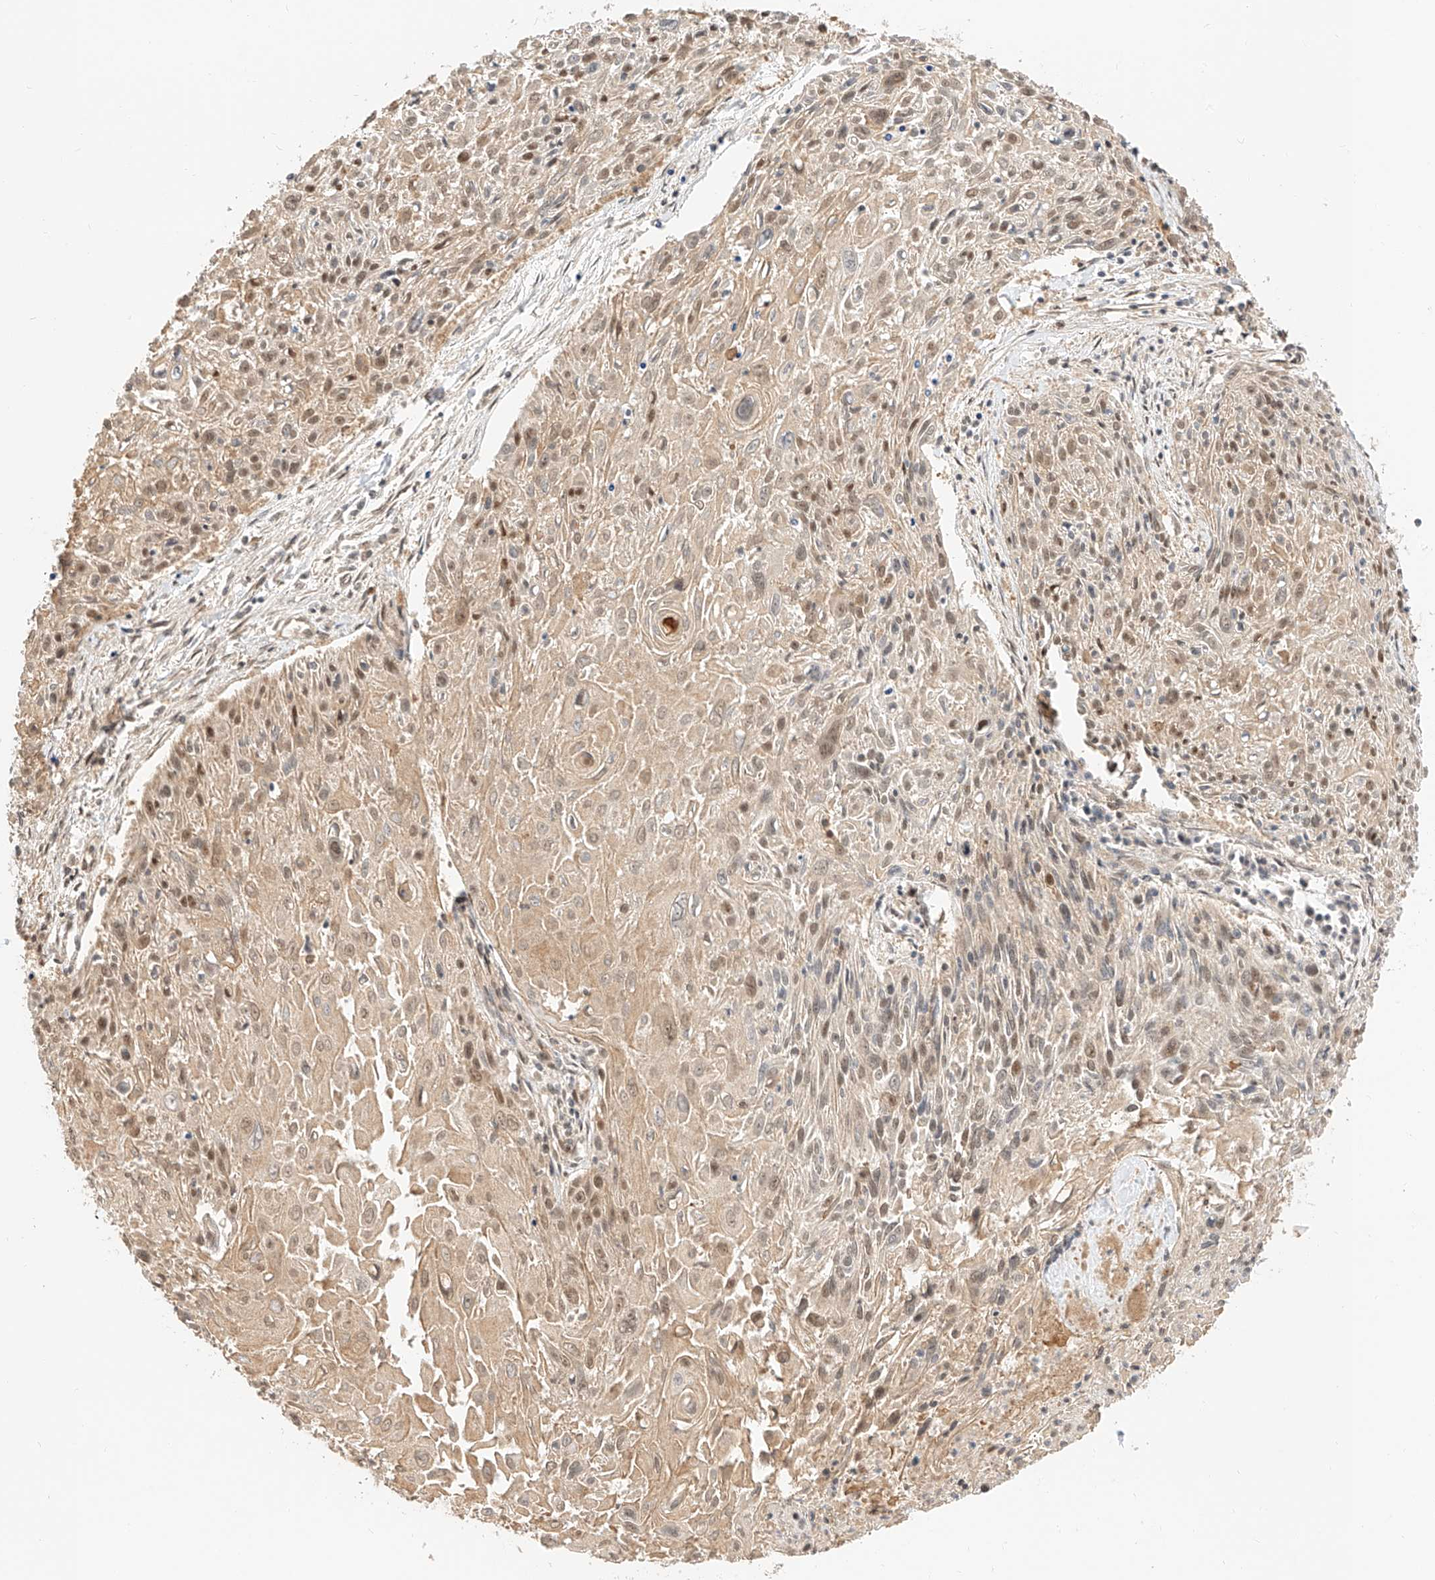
{"staining": {"intensity": "weak", "quantity": "<25%", "location": "nuclear"}, "tissue": "cervical cancer", "cell_type": "Tumor cells", "image_type": "cancer", "snomed": [{"axis": "morphology", "description": "Squamous cell carcinoma, NOS"}, {"axis": "topography", "description": "Cervix"}], "caption": "Human cervical cancer (squamous cell carcinoma) stained for a protein using immunohistochemistry (IHC) demonstrates no staining in tumor cells.", "gene": "EIF4H", "patient": {"sex": "female", "age": 51}}